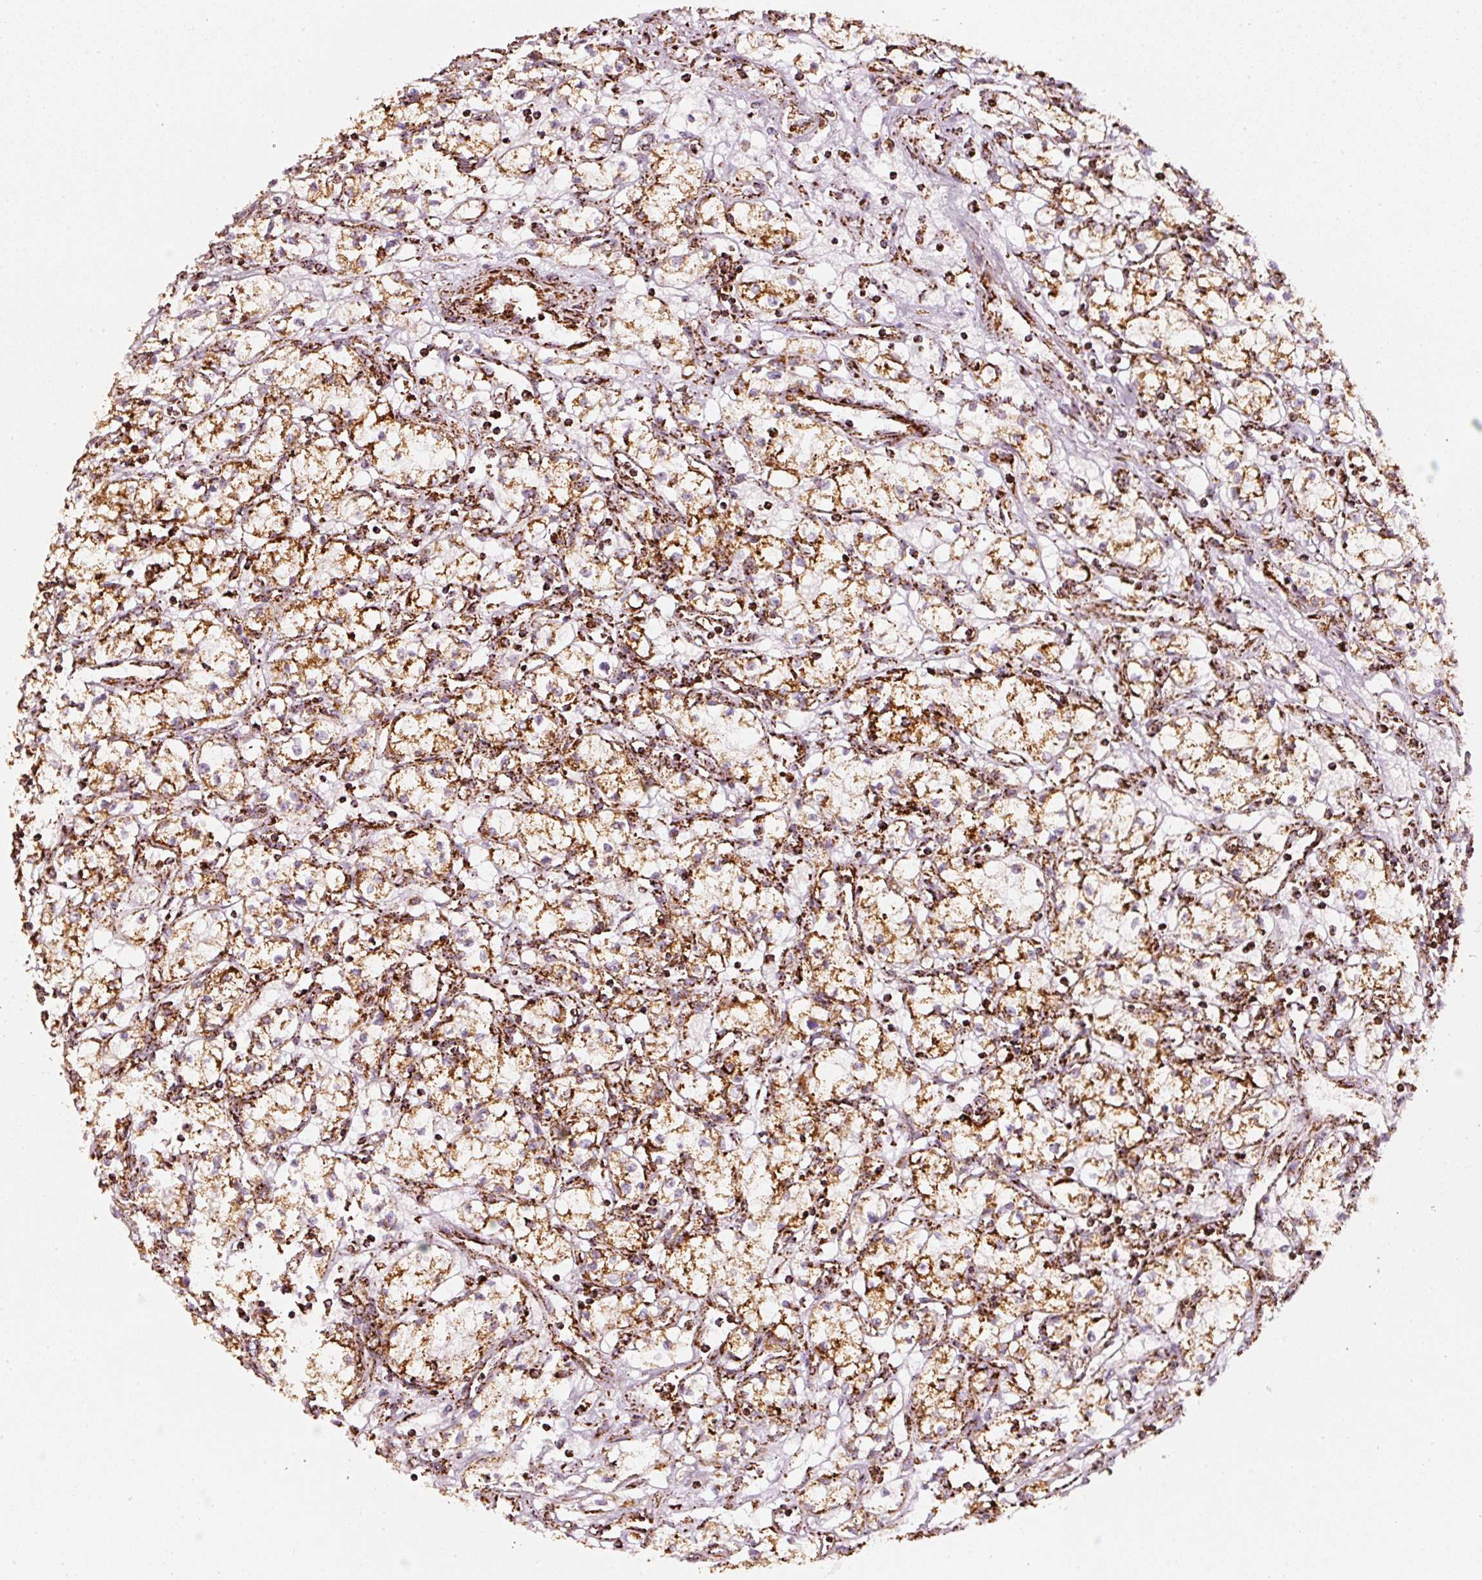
{"staining": {"intensity": "moderate", "quantity": ">75%", "location": "cytoplasmic/membranous"}, "tissue": "renal cancer", "cell_type": "Tumor cells", "image_type": "cancer", "snomed": [{"axis": "morphology", "description": "Adenocarcinoma, NOS"}, {"axis": "topography", "description": "Kidney"}], "caption": "Moderate cytoplasmic/membranous protein expression is present in about >75% of tumor cells in adenocarcinoma (renal).", "gene": "UQCRC1", "patient": {"sex": "male", "age": 59}}